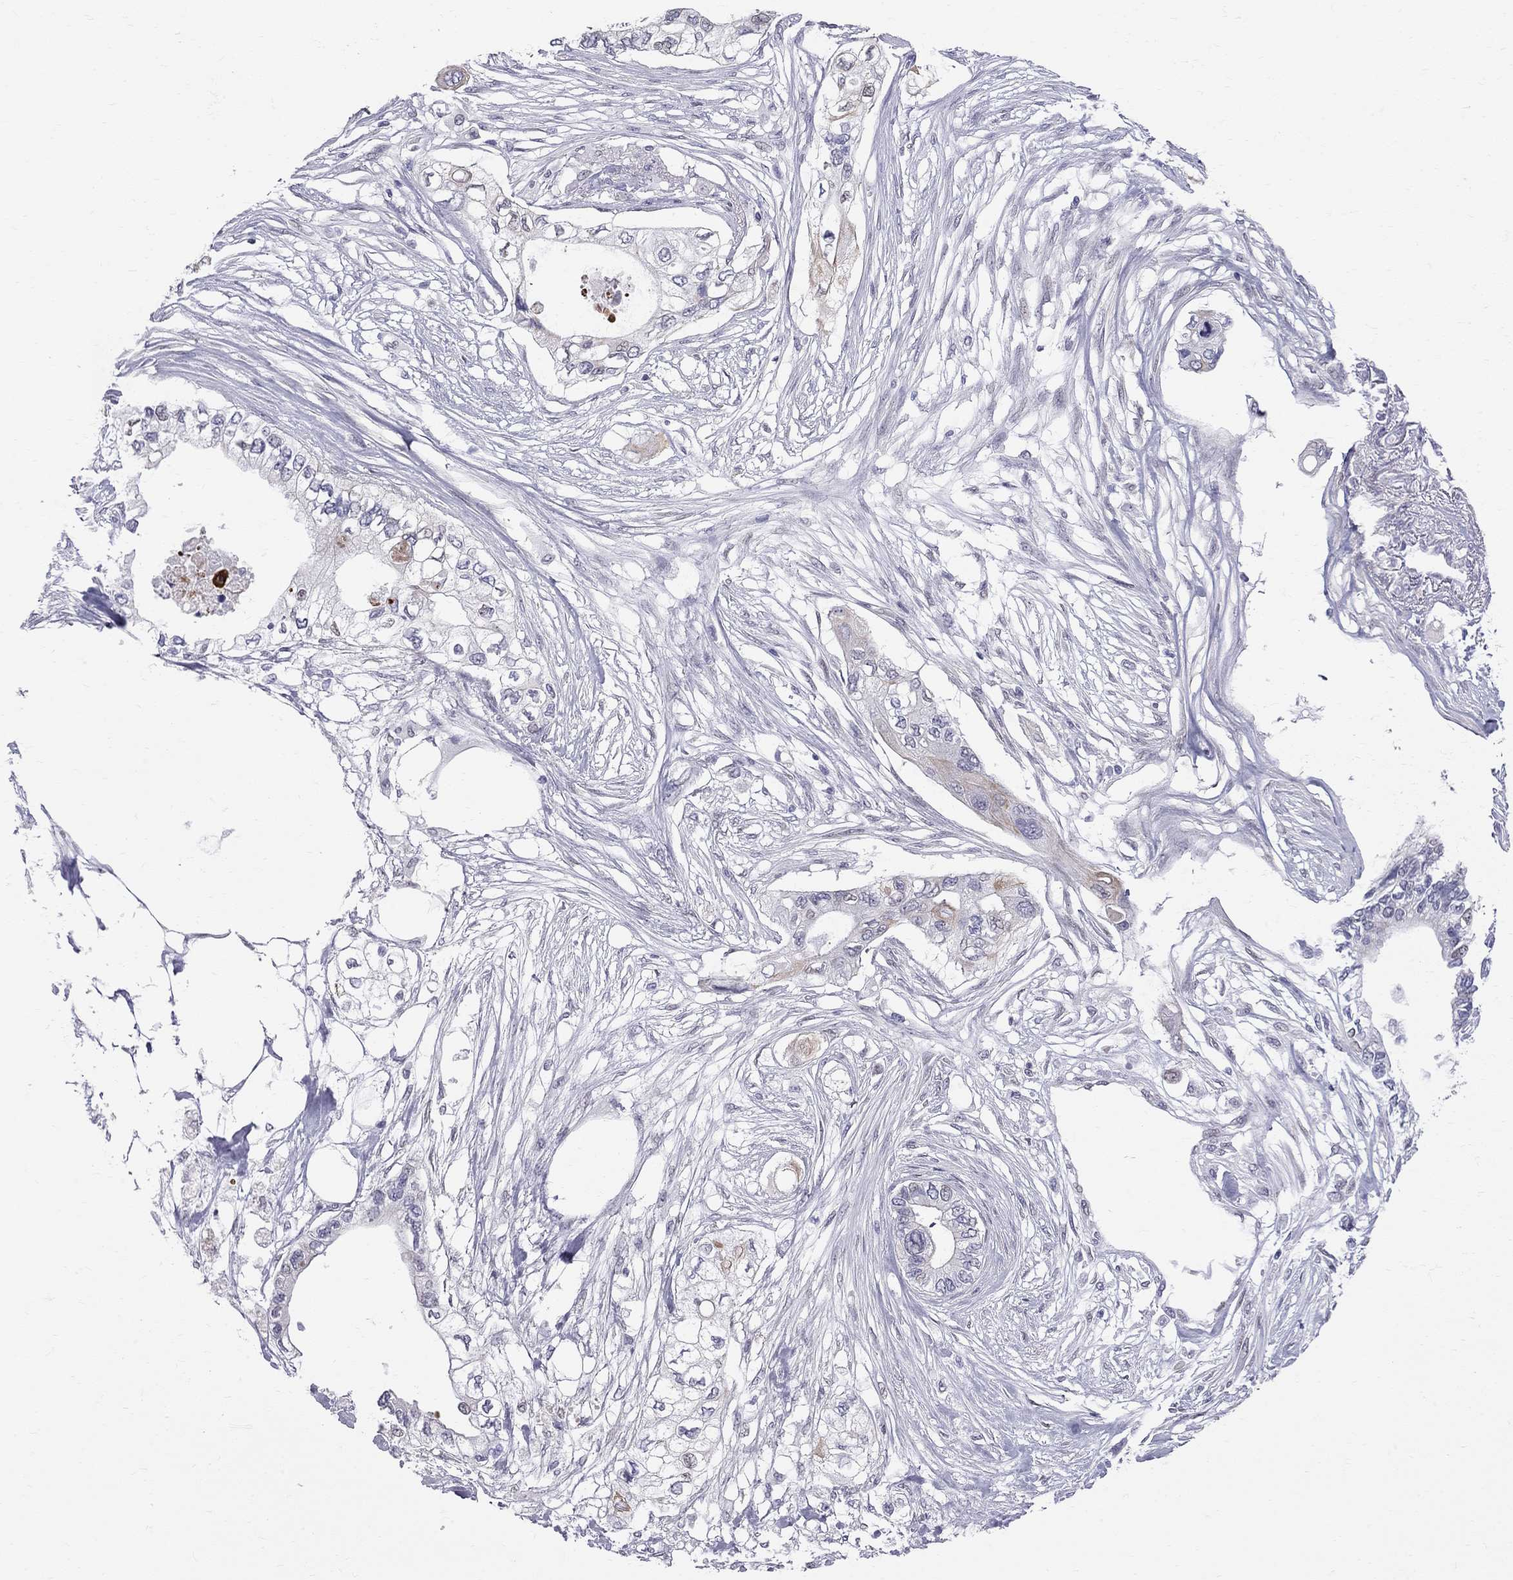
{"staining": {"intensity": "moderate", "quantity": "<25%", "location": "cytoplasmic/membranous"}, "tissue": "pancreatic cancer", "cell_type": "Tumor cells", "image_type": "cancer", "snomed": [{"axis": "morphology", "description": "Adenocarcinoma, NOS"}, {"axis": "topography", "description": "Pancreas"}], "caption": "Approximately <25% of tumor cells in human pancreatic adenocarcinoma display moderate cytoplasmic/membranous protein staining as visualized by brown immunohistochemical staining.", "gene": "MUC15", "patient": {"sex": "female", "age": 63}}